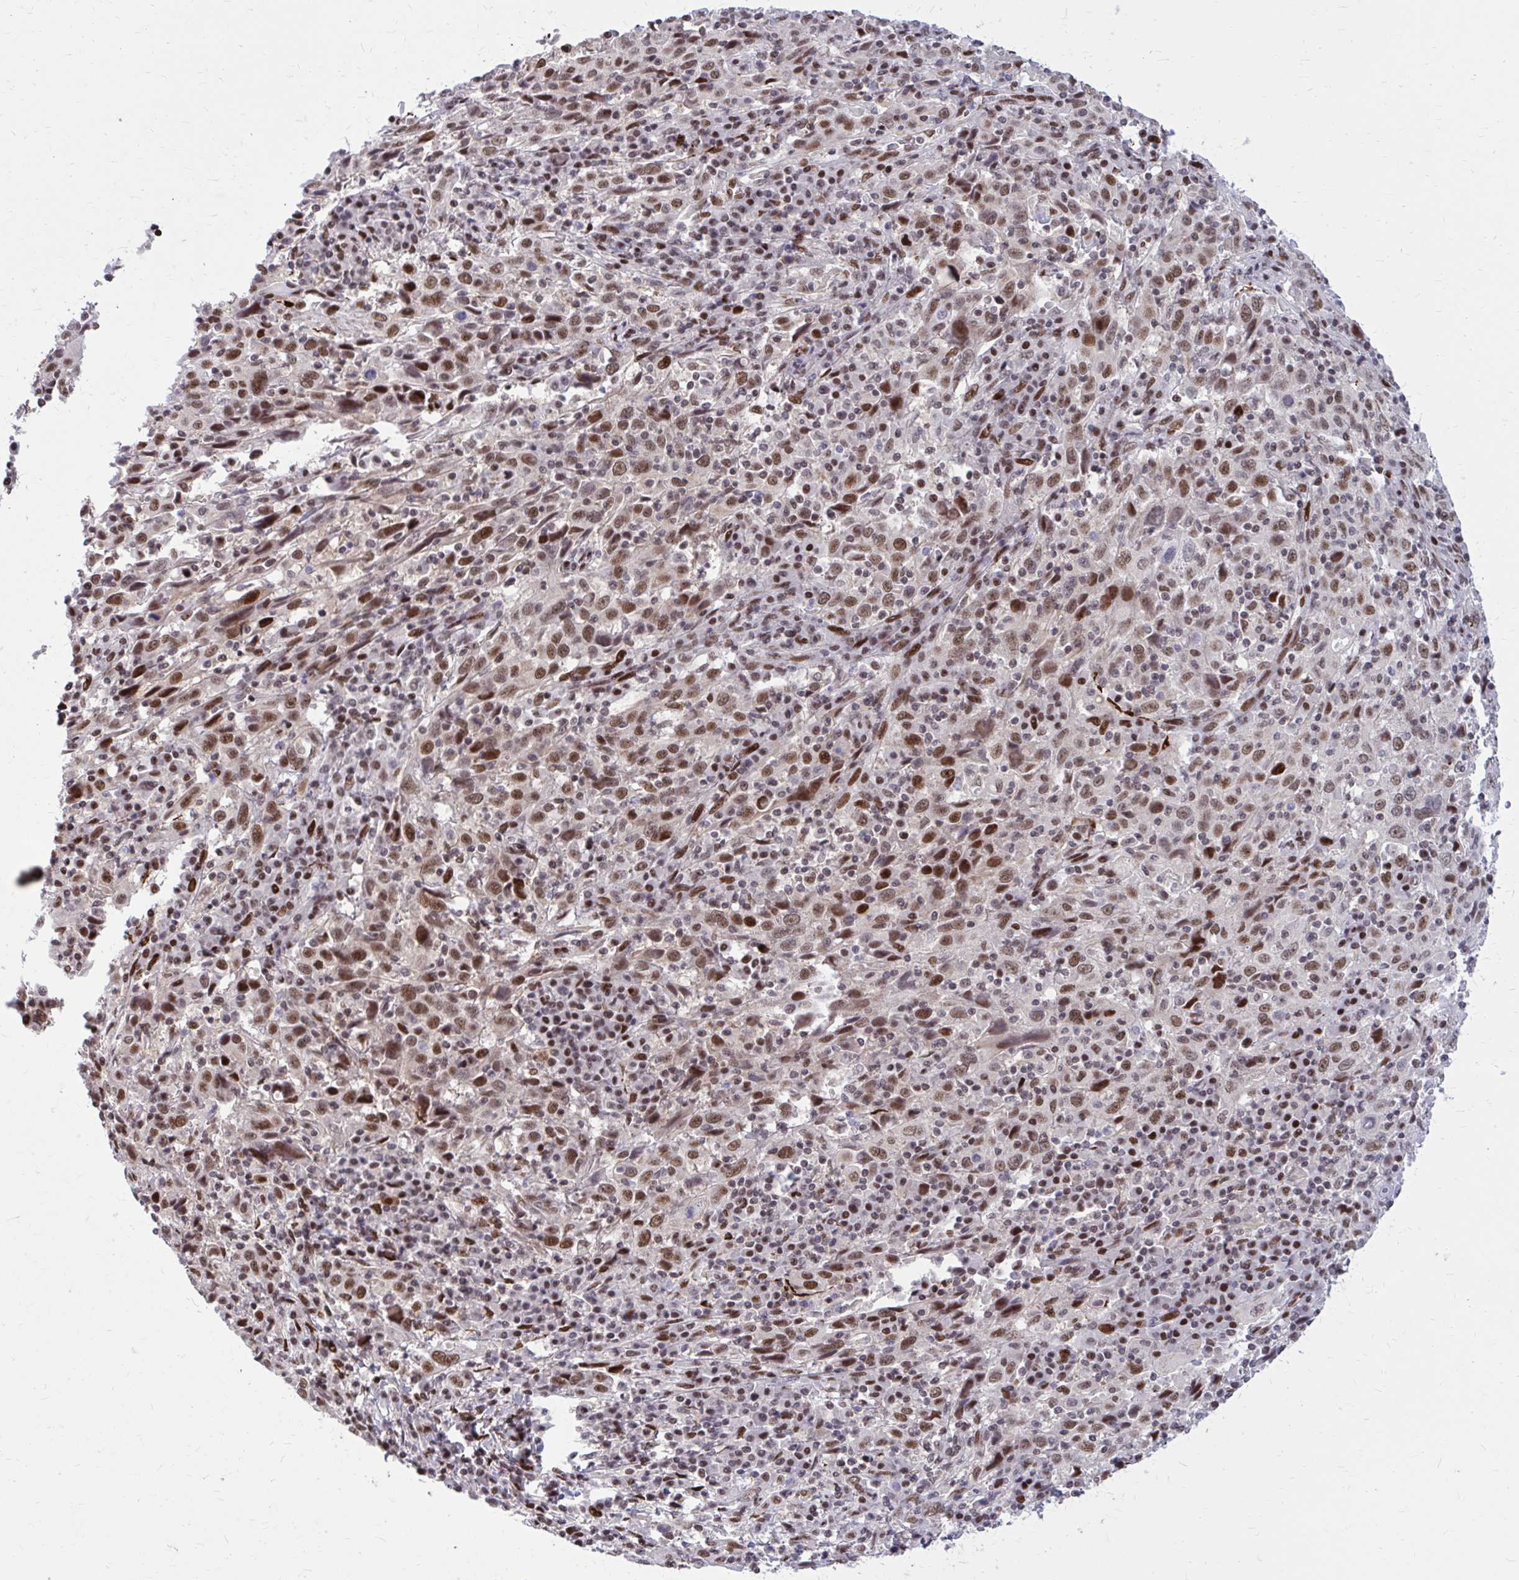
{"staining": {"intensity": "moderate", "quantity": ">75%", "location": "nuclear"}, "tissue": "cervical cancer", "cell_type": "Tumor cells", "image_type": "cancer", "snomed": [{"axis": "morphology", "description": "Squamous cell carcinoma, NOS"}, {"axis": "topography", "description": "Cervix"}], "caption": "Immunohistochemistry photomicrograph of squamous cell carcinoma (cervical) stained for a protein (brown), which reveals medium levels of moderate nuclear positivity in about >75% of tumor cells.", "gene": "PSME4", "patient": {"sex": "female", "age": 46}}